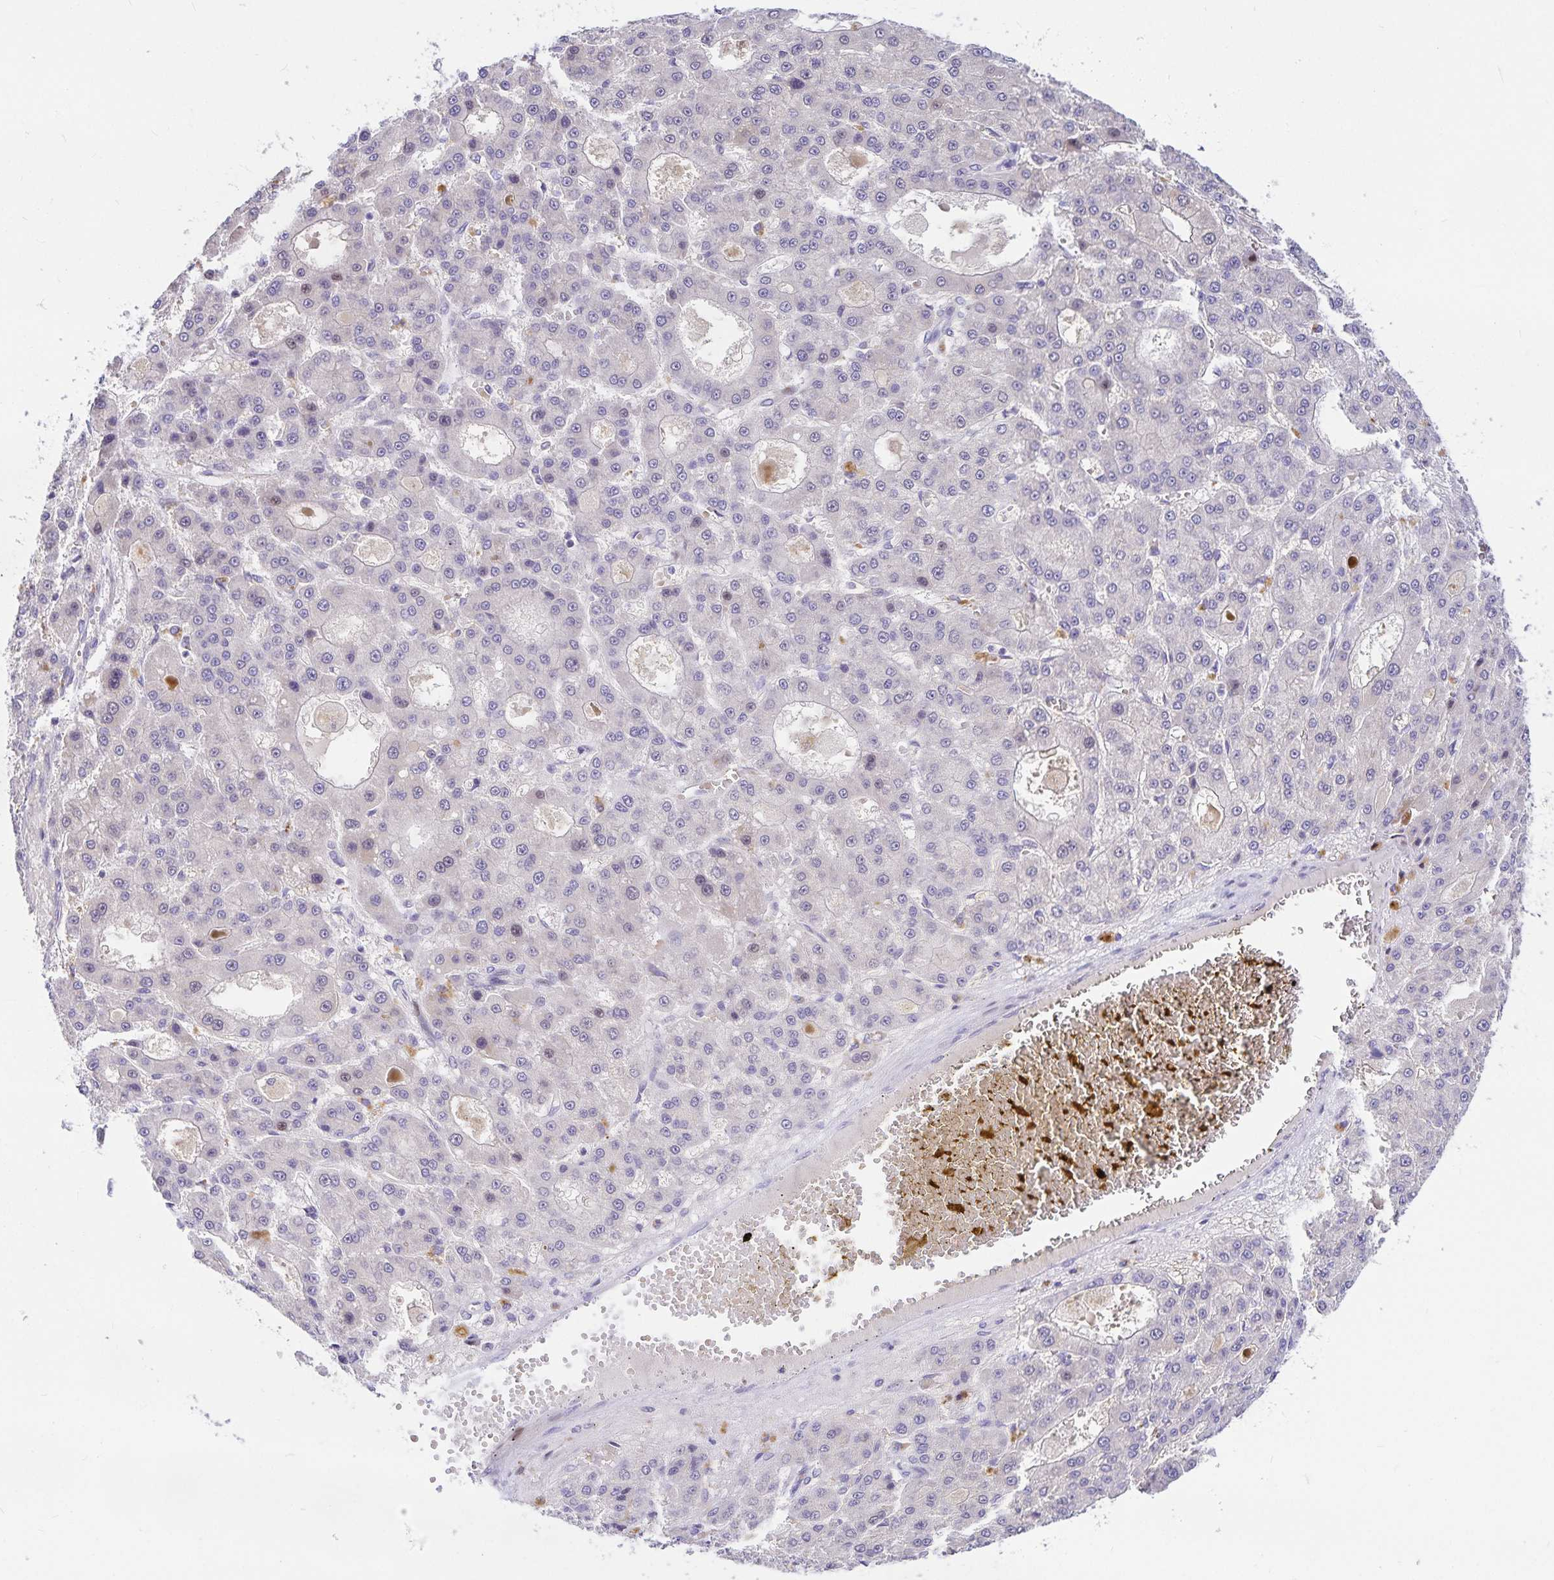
{"staining": {"intensity": "negative", "quantity": "none", "location": "none"}, "tissue": "liver cancer", "cell_type": "Tumor cells", "image_type": "cancer", "snomed": [{"axis": "morphology", "description": "Carcinoma, Hepatocellular, NOS"}, {"axis": "topography", "description": "Liver"}], "caption": "High magnification brightfield microscopy of liver cancer (hepatocellular carcinoma) stained with DAB (brown) and counterstained with hematoxylin (blue): tumor cells show no significant expression. The staining was performed using DAB to visualize the protein expression in brown, while the nuclei were stained in blue with hematoxylin (Magnification: 20x).", "gene": "KBTBD13", "patient": {"sex": "male", "age": 70}}